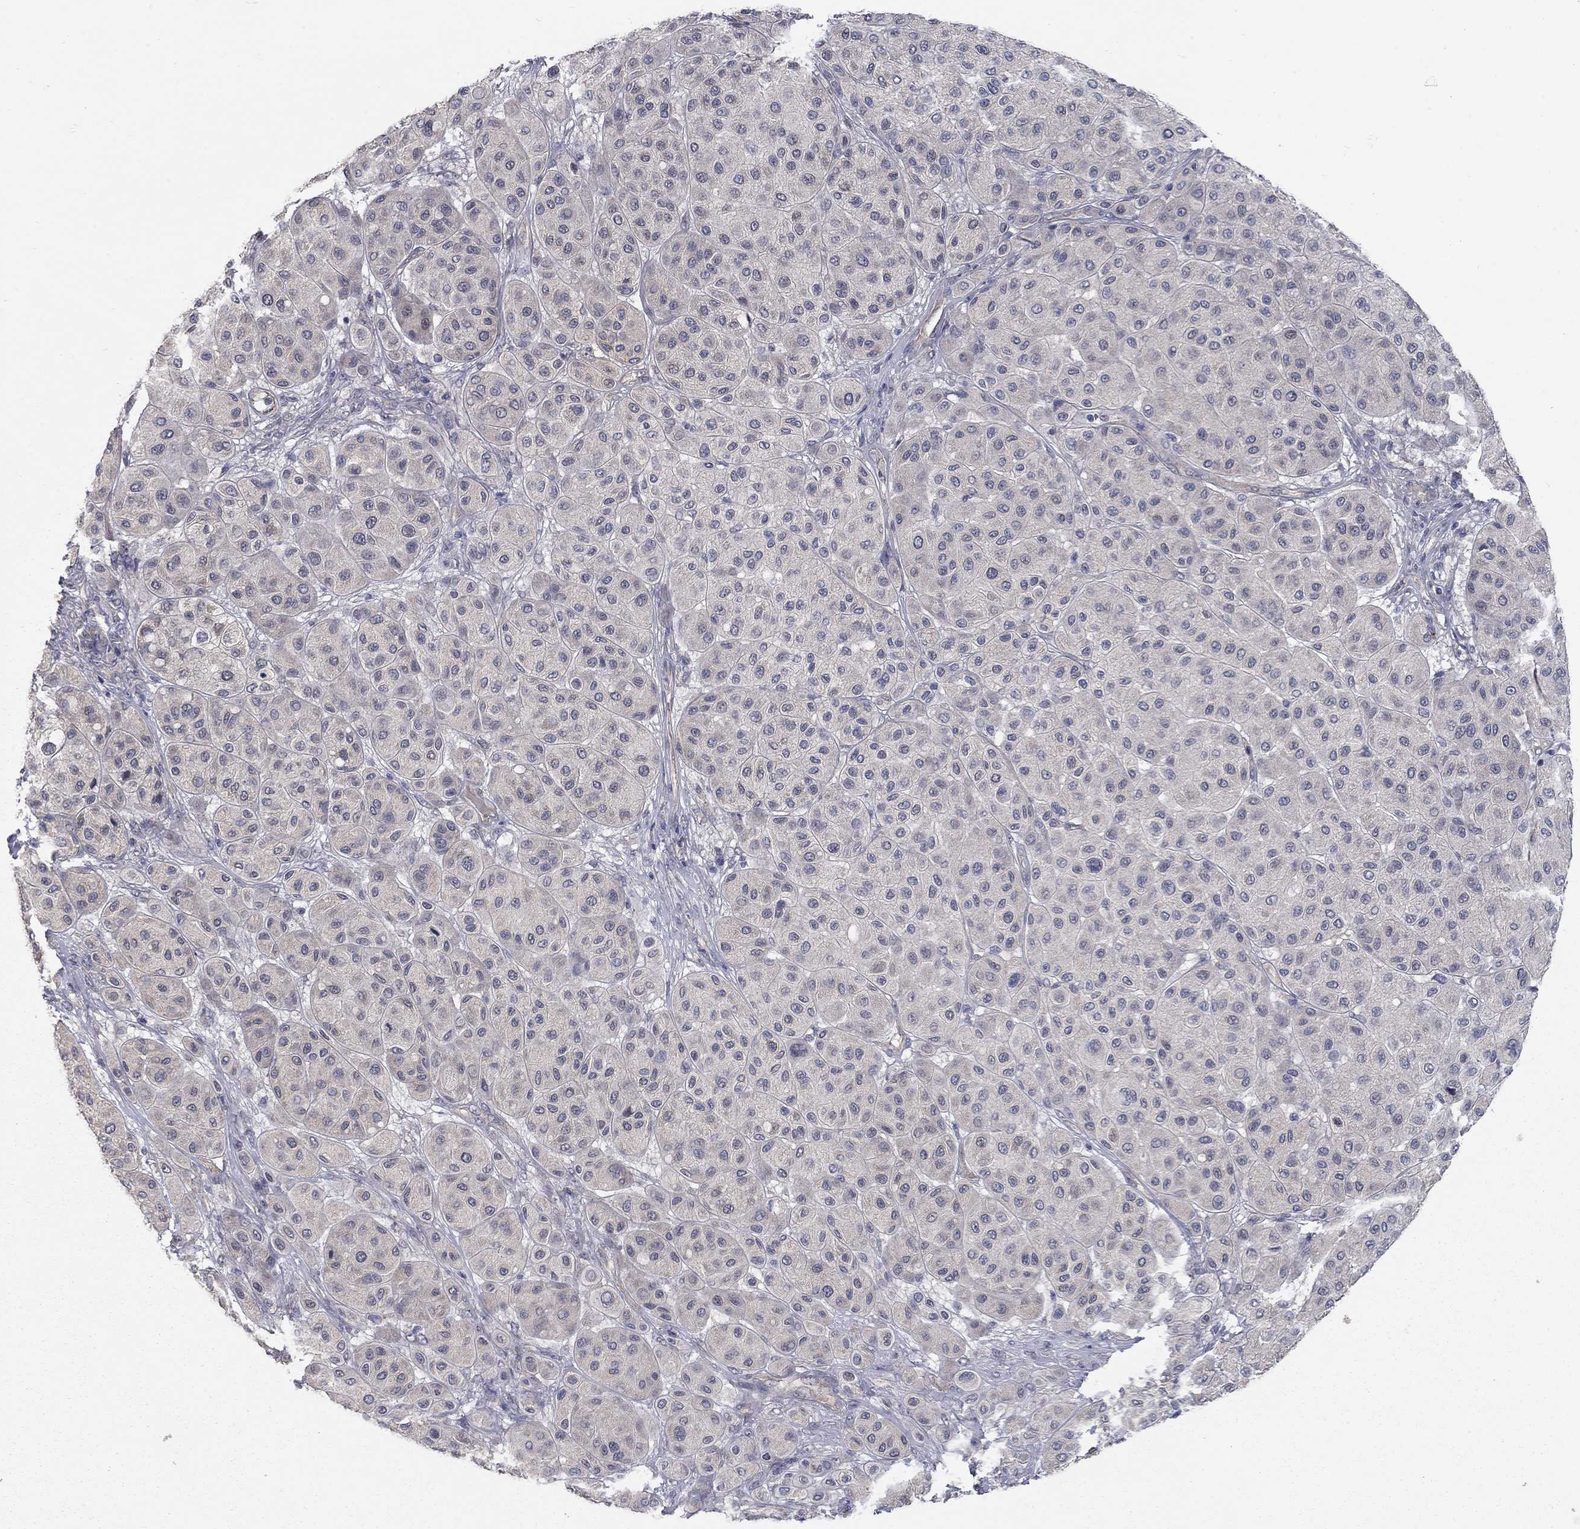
{"staining": {"intensity": "negative", "quantity": "none", "location": "none"}, "tissue": "melanoma", "cell_type": "Tumor cells", "image_type": "cancer", "snomed": [{"axis": "morphology", "description": "Malignant melanoma, Metastatic site"}, {"axis": "topography", "description": "Smooth muscle"}], "caption": "This is a image of immunohistochemistry staining of malignant melanoma (metastatic site), which shows no positivity in tumor cells.", "gene": "WASF3", "patient": {"sex": "male", "age": 41}}